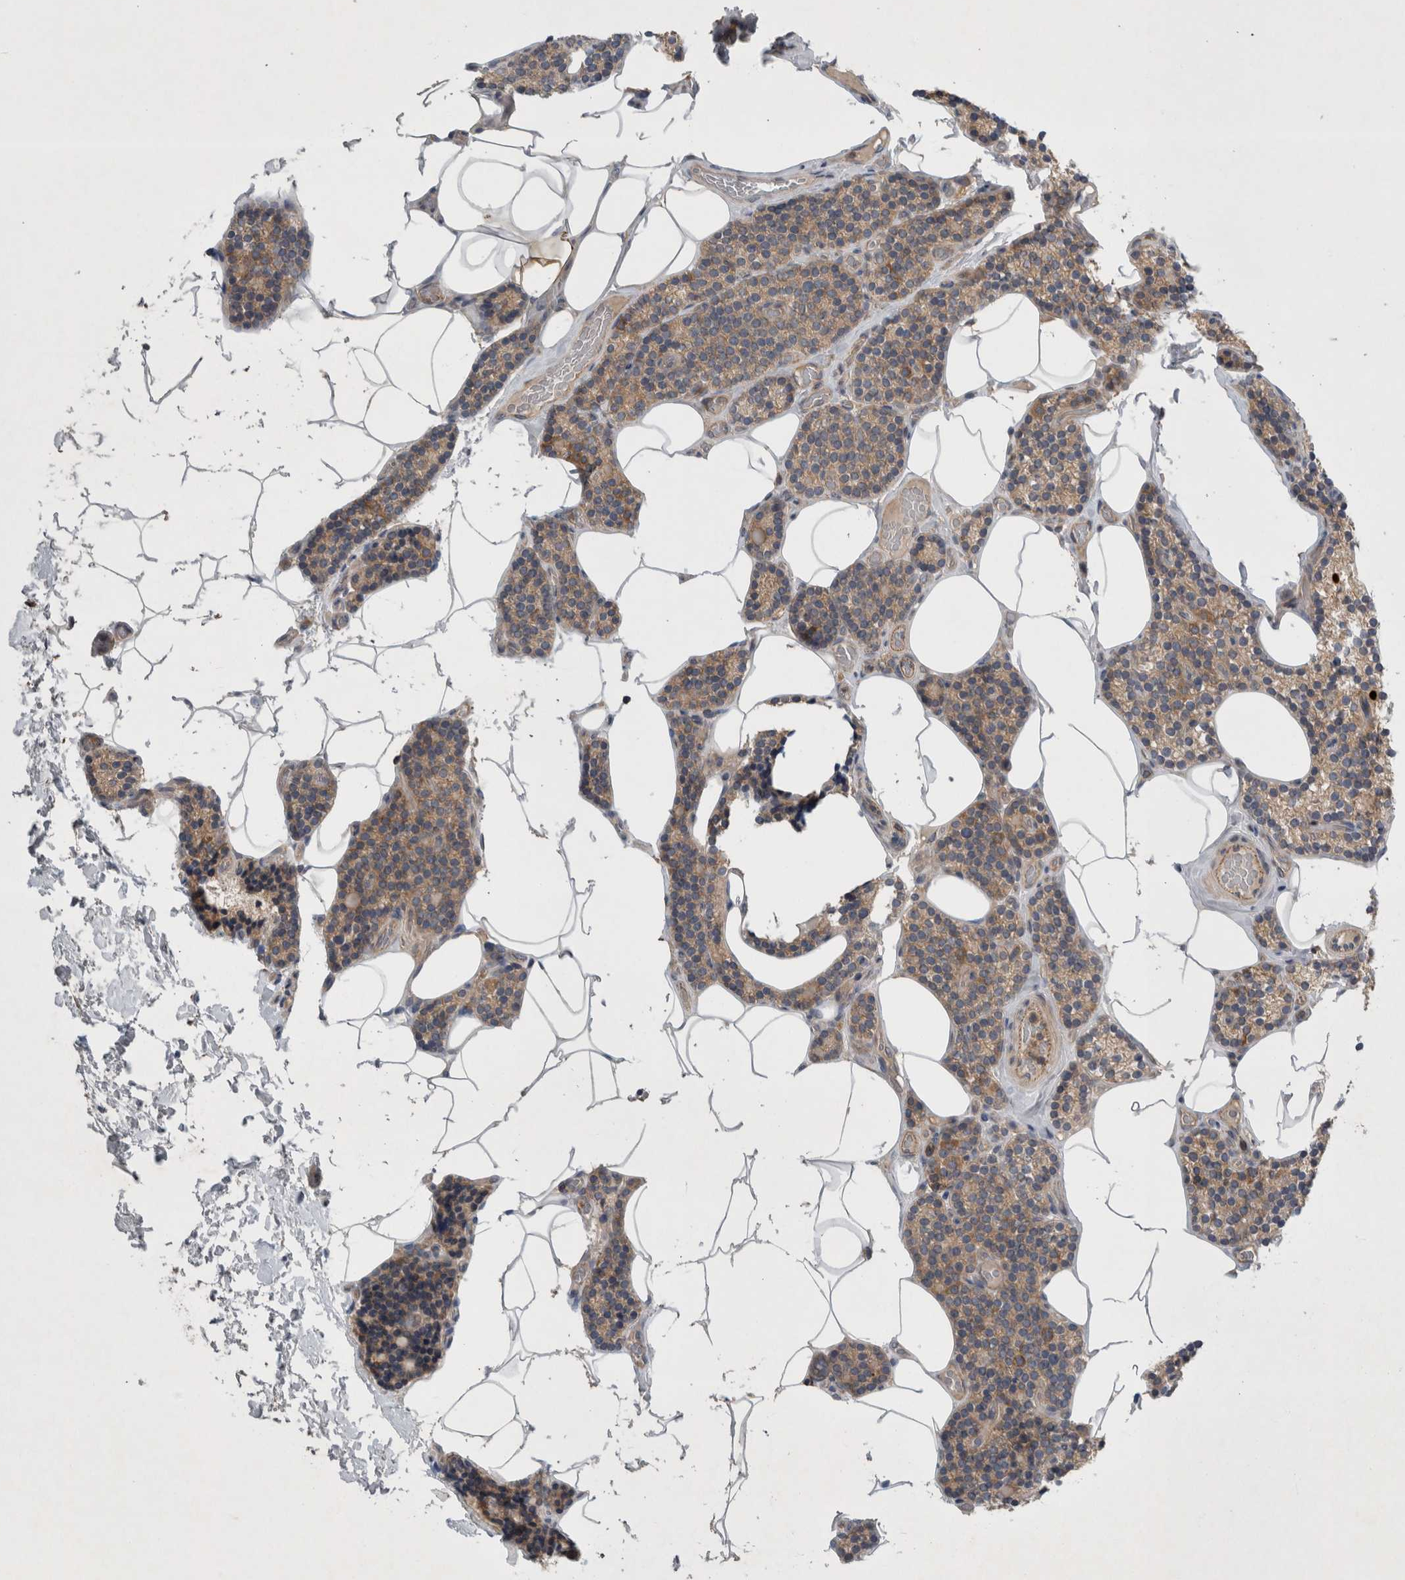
{"staining": {"intensity": "moderate", "quantity": ">75%", "location": "cytoplasmic/membranous"}, "tissue": "parathyroid gland", "cell_type": "Glandular cells", "image_type": "normal", "snomed": [{"axis": "morphology", "description": "Normal tissue, NOS"}, {"axis": "topography", "description": "Parathyroid gland"}], "caption": "Glandular cells demonstrate moderate cytoplasmic/membranous positivity in about >75% of cells in benign parathyroid gland. (Brightfield microscopy of DAB IHC at high magnification).", "gene": "SCARA5", "patient": {"sex": "male", "age": 52}}